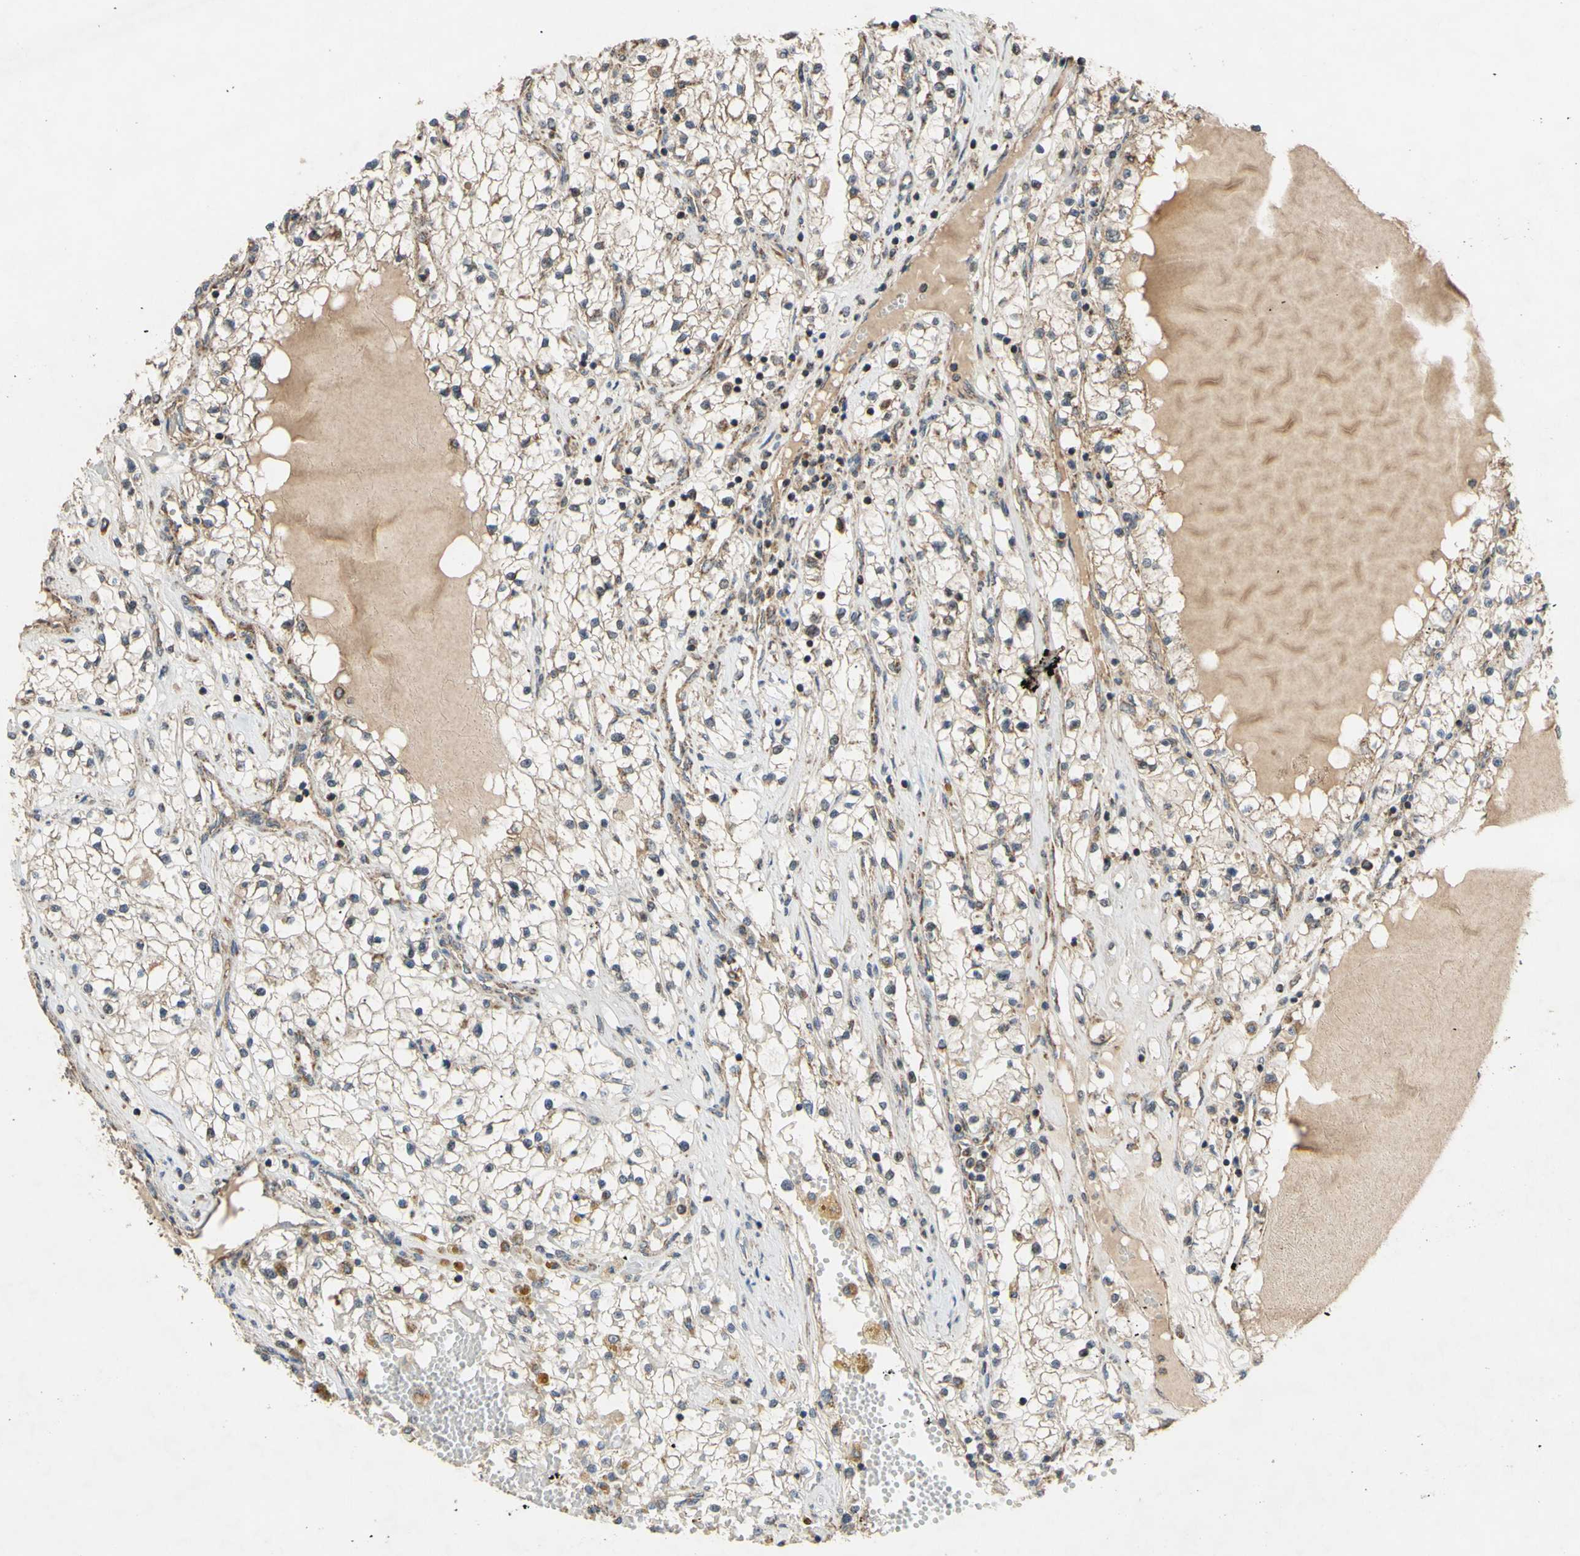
{"staining": {"intensity": "weak", "quantity": "25%-75%", "location": "cytoplasmic/membranous"}, "tissue": "renal cancer", "cell_type": "Tumor cells", "image_type": "cancer", "snomed": [{"axis": "morphology", "description": "Adenocarcinoma, NOS"}, {"axis": "topography", "description": "Kidney"}], "caption": "This histopathology image exhibits immunohistochemistry staining of renal cancer, with low weak cytoplasmic/membranous staining in approximately 25%-75% of tumor cells.", "gene": "CD164", "patient": {"sex": "male", "age": 68}}